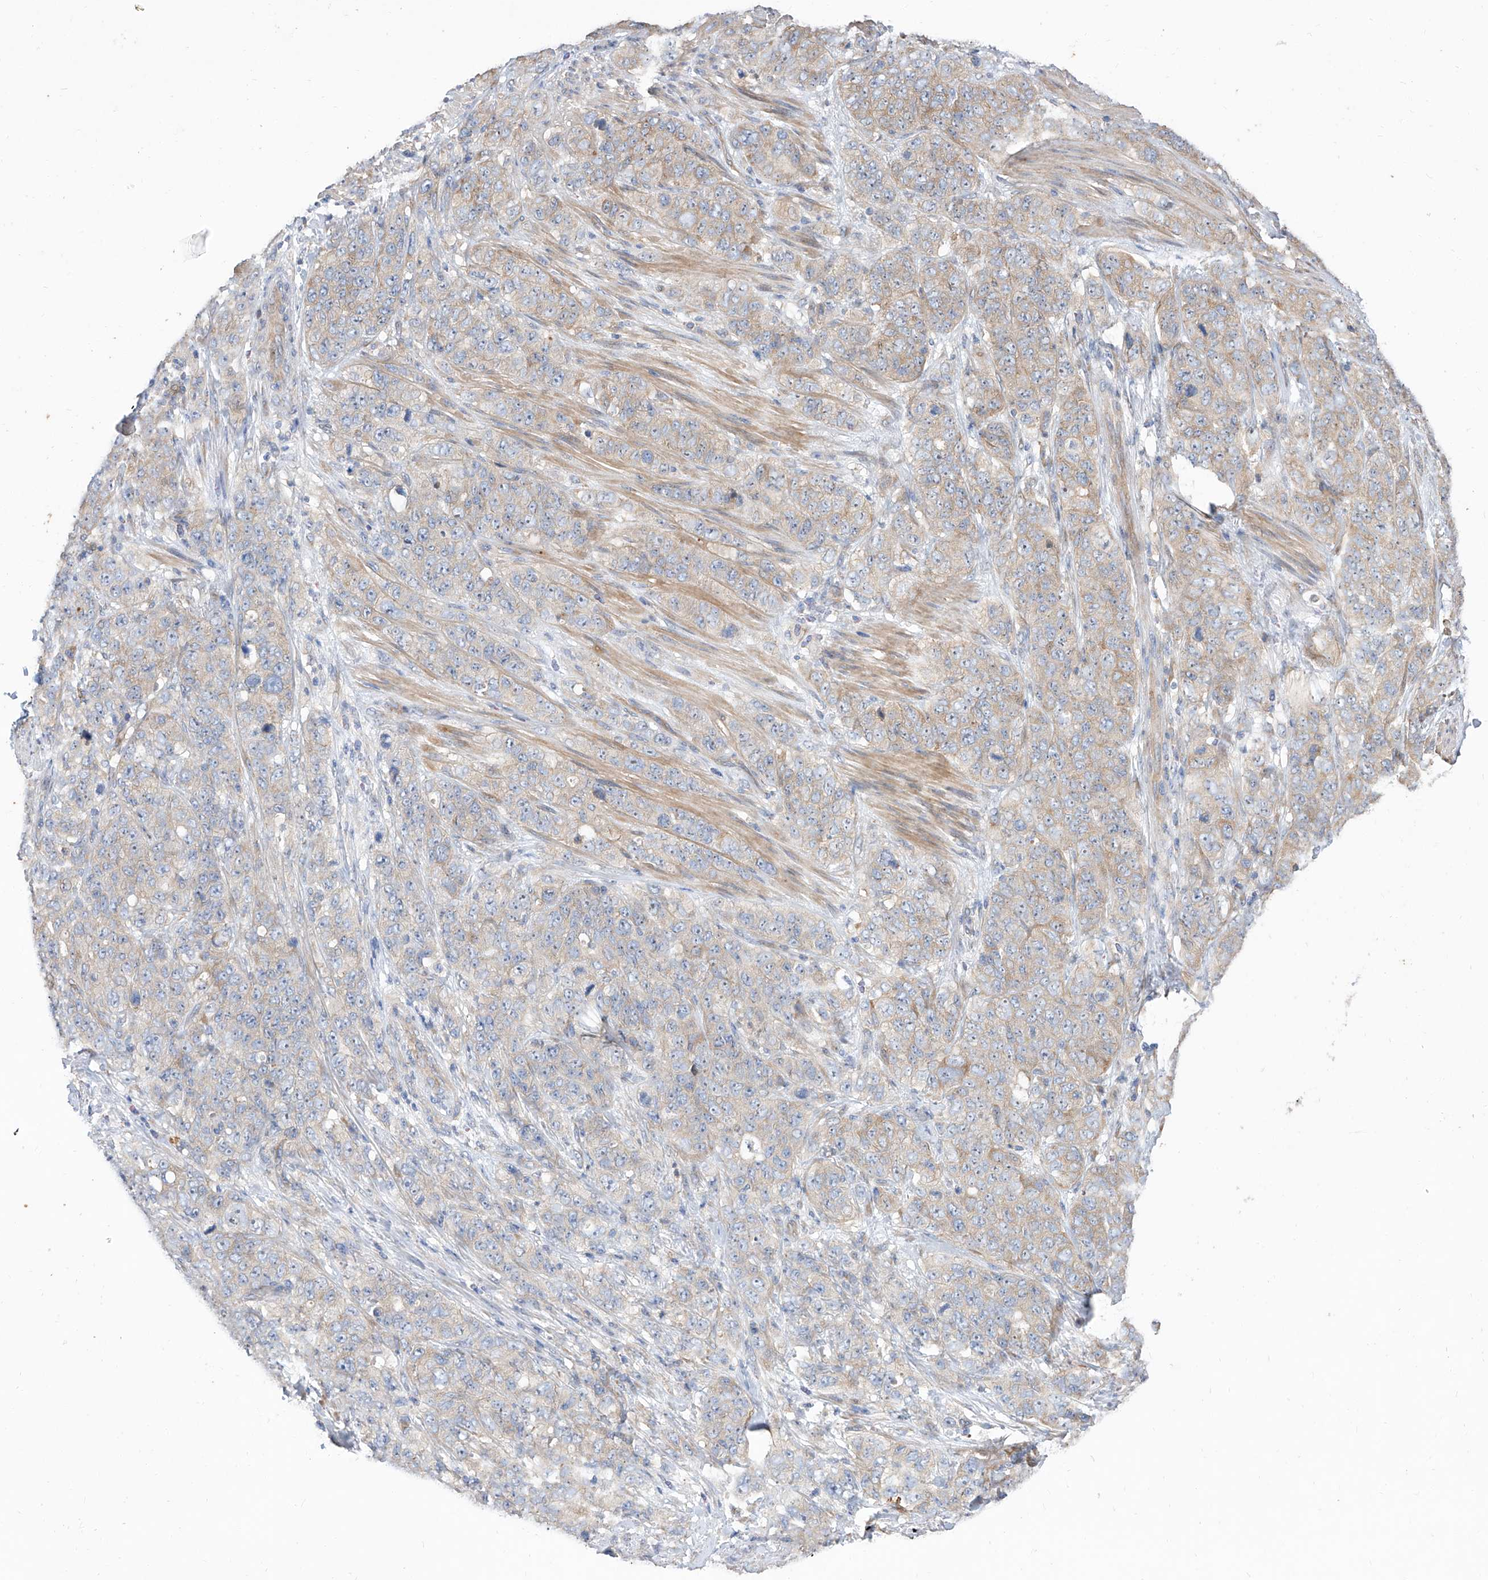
{"staining": {"intensity": "weak", "quantity": "25%-75%", "location": "cytoplasmic/membranous"}, "tissue": "stomach cancer", "cell_type": "Tumor cells", "image_type": "cancer", "snomed": [{"axis": "morphology", "description": "Adenocarcinoma, NOS"}, {"axis": "topography", "description": "Stomach"}], "caption": "Stomach cancer (adenocarcinoma) tissue displays weak cytoplasmic/membranous positivity in about 25%-75% of tumor cells (DAB IHC, brown staining for protein, blue staining for nuclei).", "gene": "DIRAS3", "patient": {"sex": "male", "age": 48}}